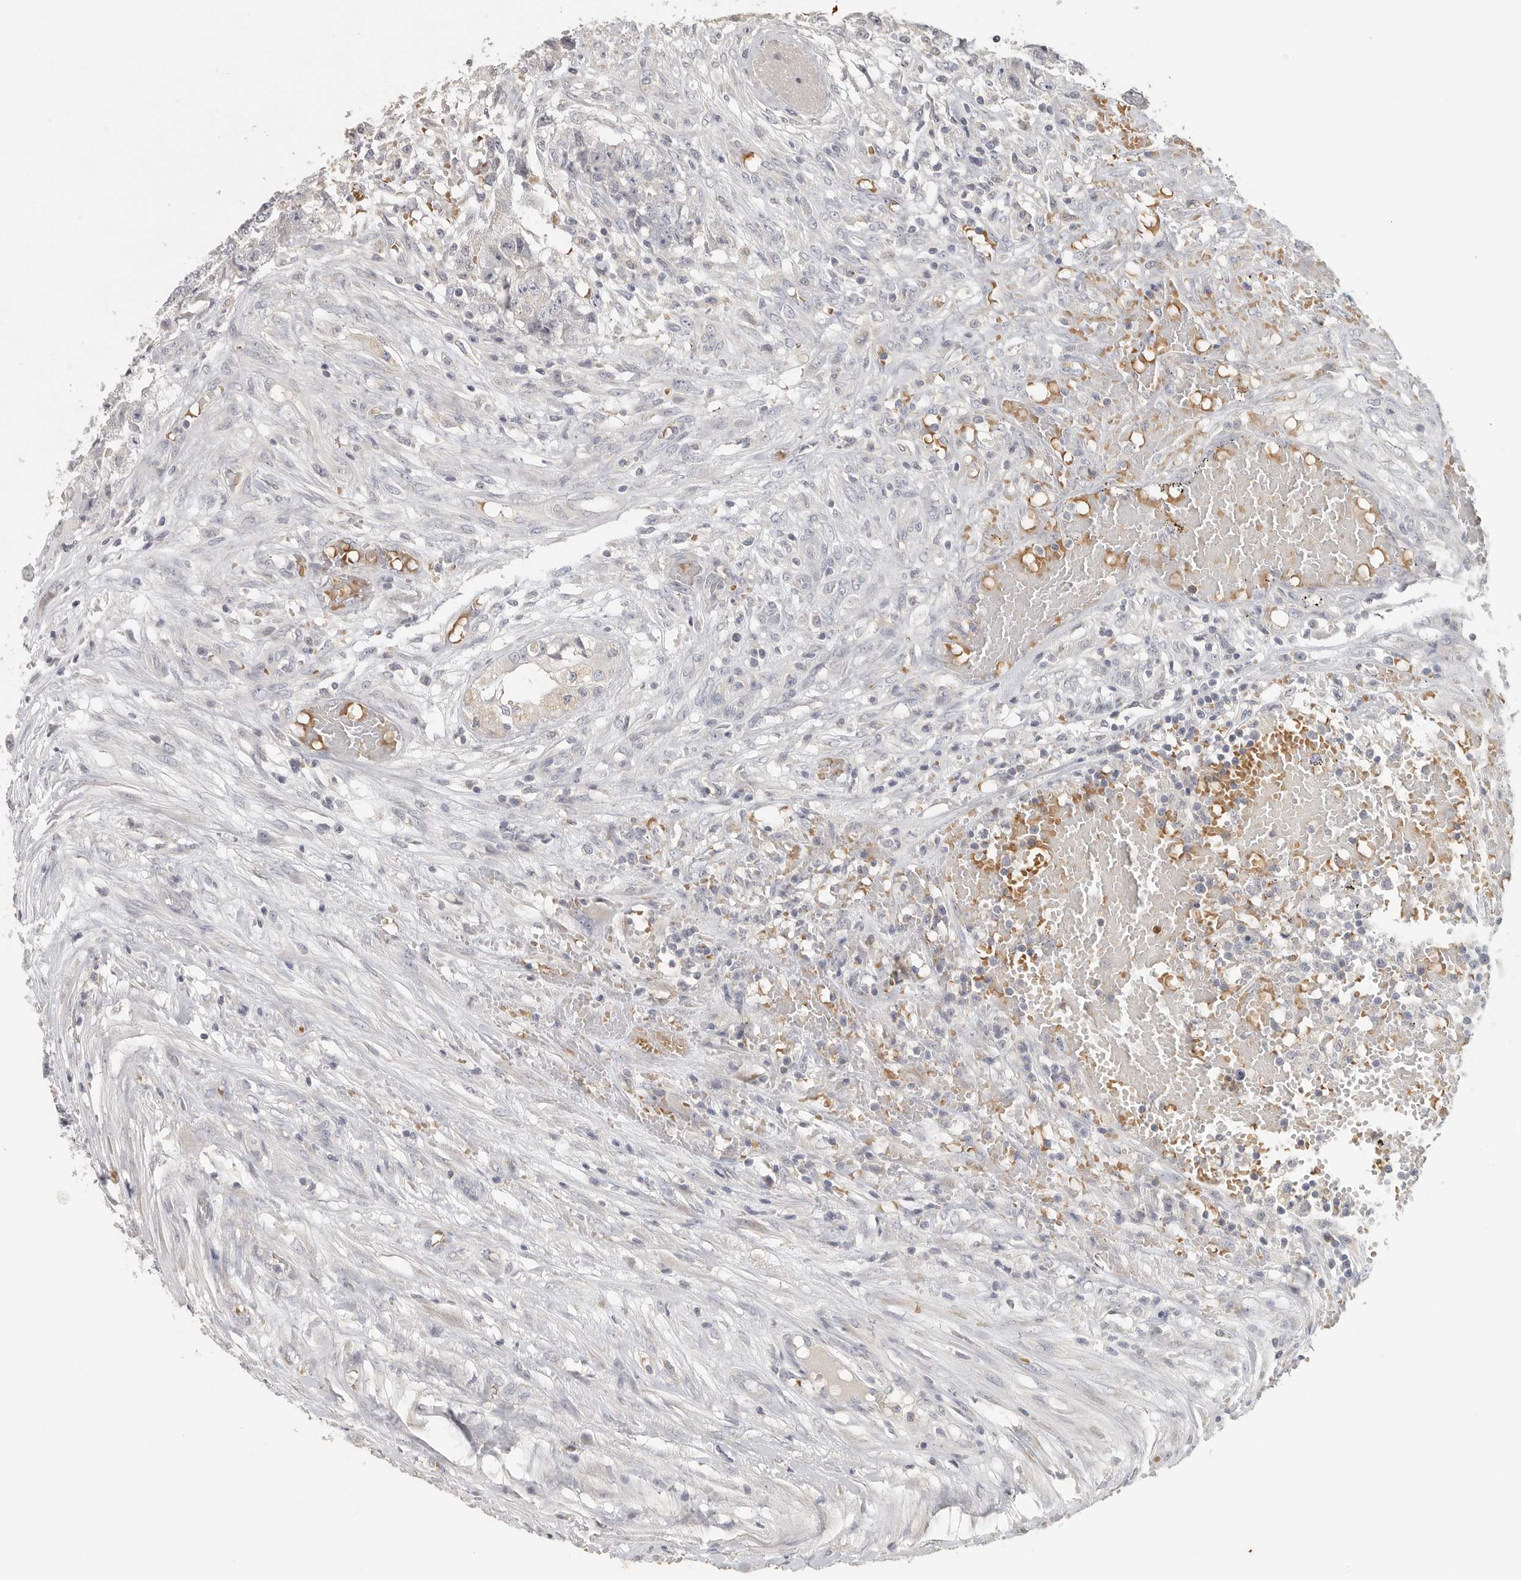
{"staining": {"intensity": "weak", "quantity": "<25%", "location": "cytoplasmic/membranous"}, "tissue": "testis cancer", "cell_type": "Tumor cells", "image_type": "cancer", "snomed": [{"axis": "morphology", "description": "Carcinoma, Embryonal, NOS"}, {"axis": "topography", "description": "Testis"}], "caption": "Micrograph shows no protein expression in tumor cells of embryonal carcinoma (testis) tissue.", "gene": "DNAJC11", "patient": {"sex": "male", "age": 25}}